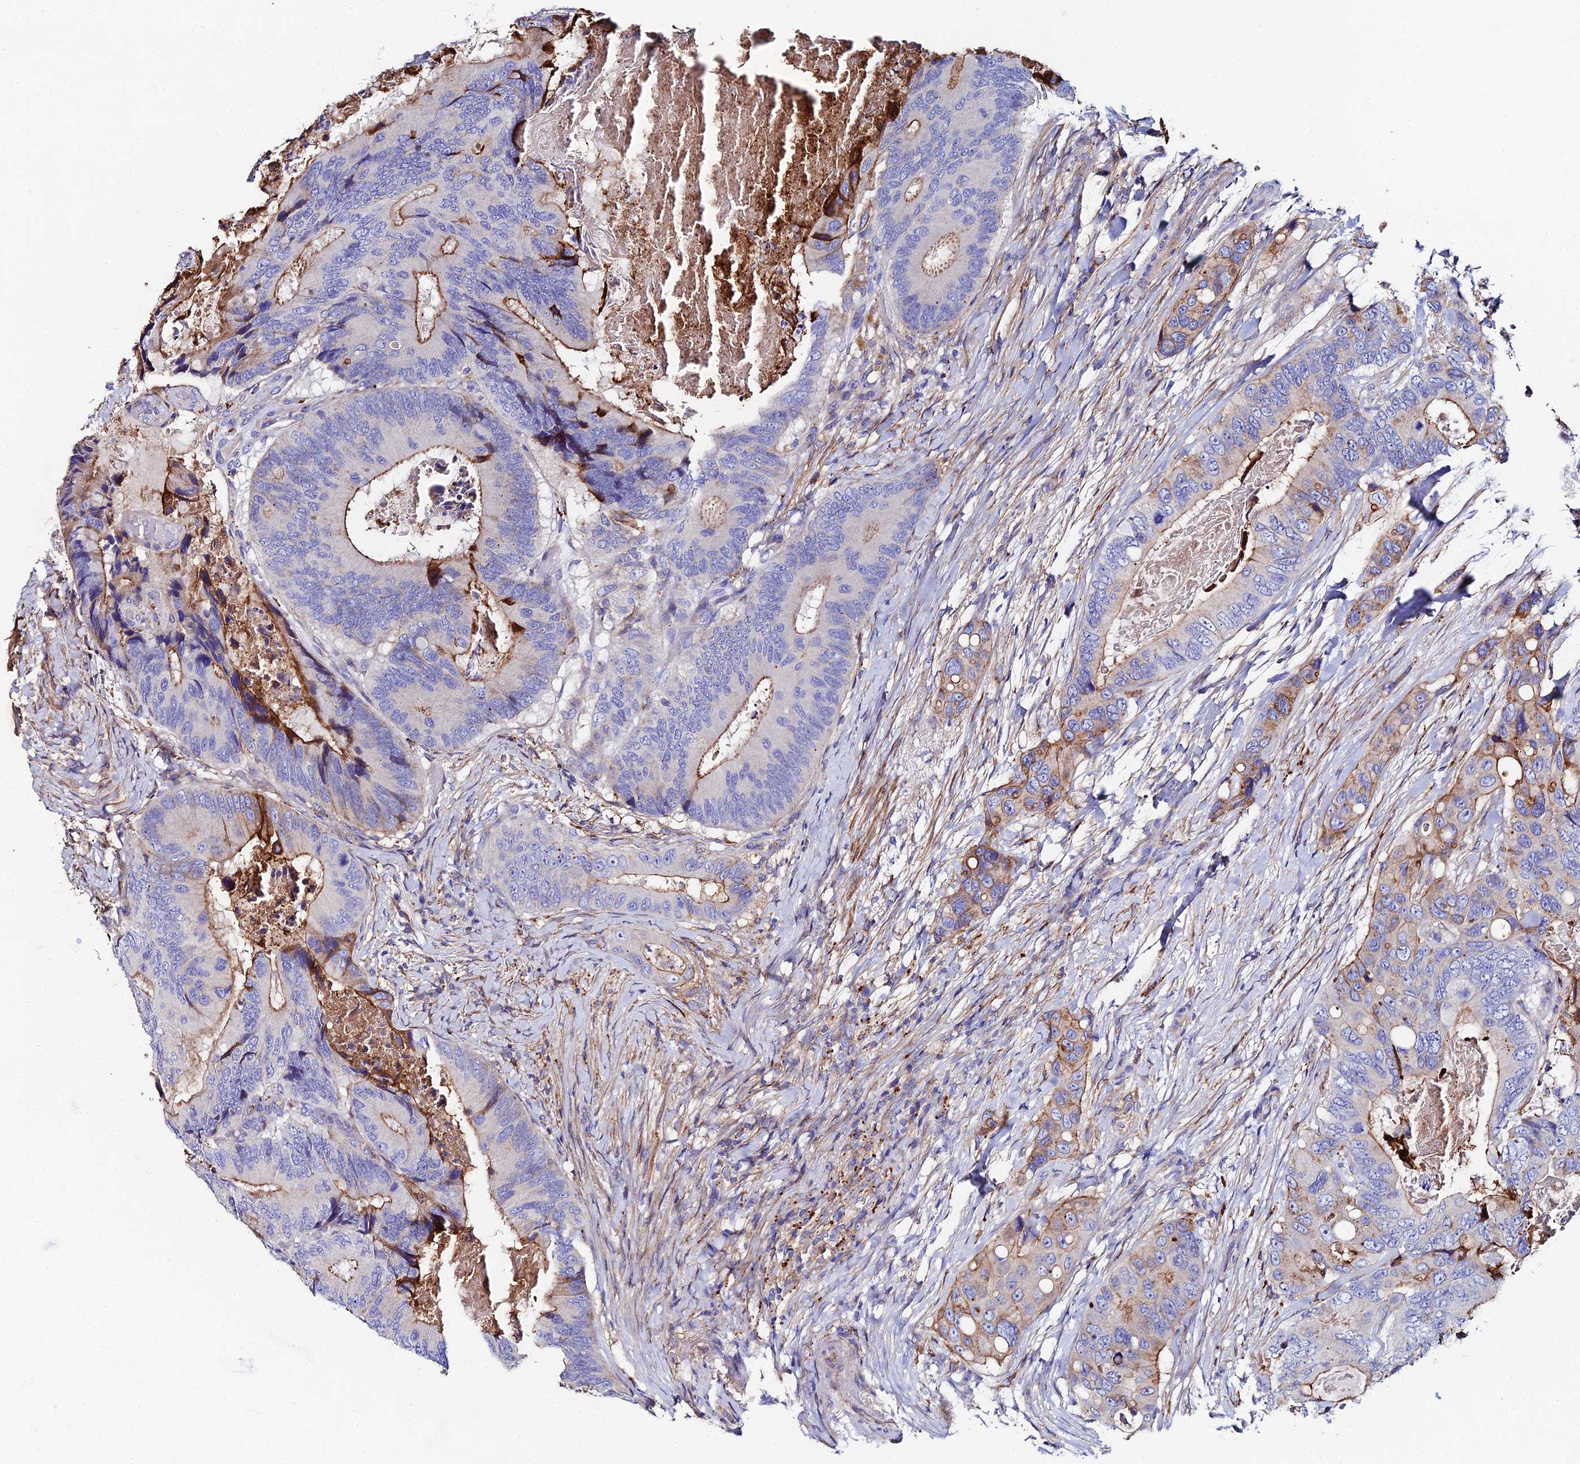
{"staining": {"intensity": "moderate", "quantity": "<25%", "location": "cytoplasmic/membranous"}, "tissue": "colorectal cancer", "cell_type": "Tumor cells", "image_type": "cancer", "snomed": [{"axis": "morphology", "description": "Adenocarcinoma, NOS"}, {"axis": "topography", "description": "Colon"}], "caption": "Immunohistochemical staining of adenocarcinoma (colorectal) exhibits moderate cytoplasmic/membranous protein expression in approximately <25% of tumor cells. The protein is stained brown, and the nuclei are stained in blue (DAB IHC with brightfield microscopy, high magnification).", "gene": "C6", "patient": {"sex": "male", "age": 84}}